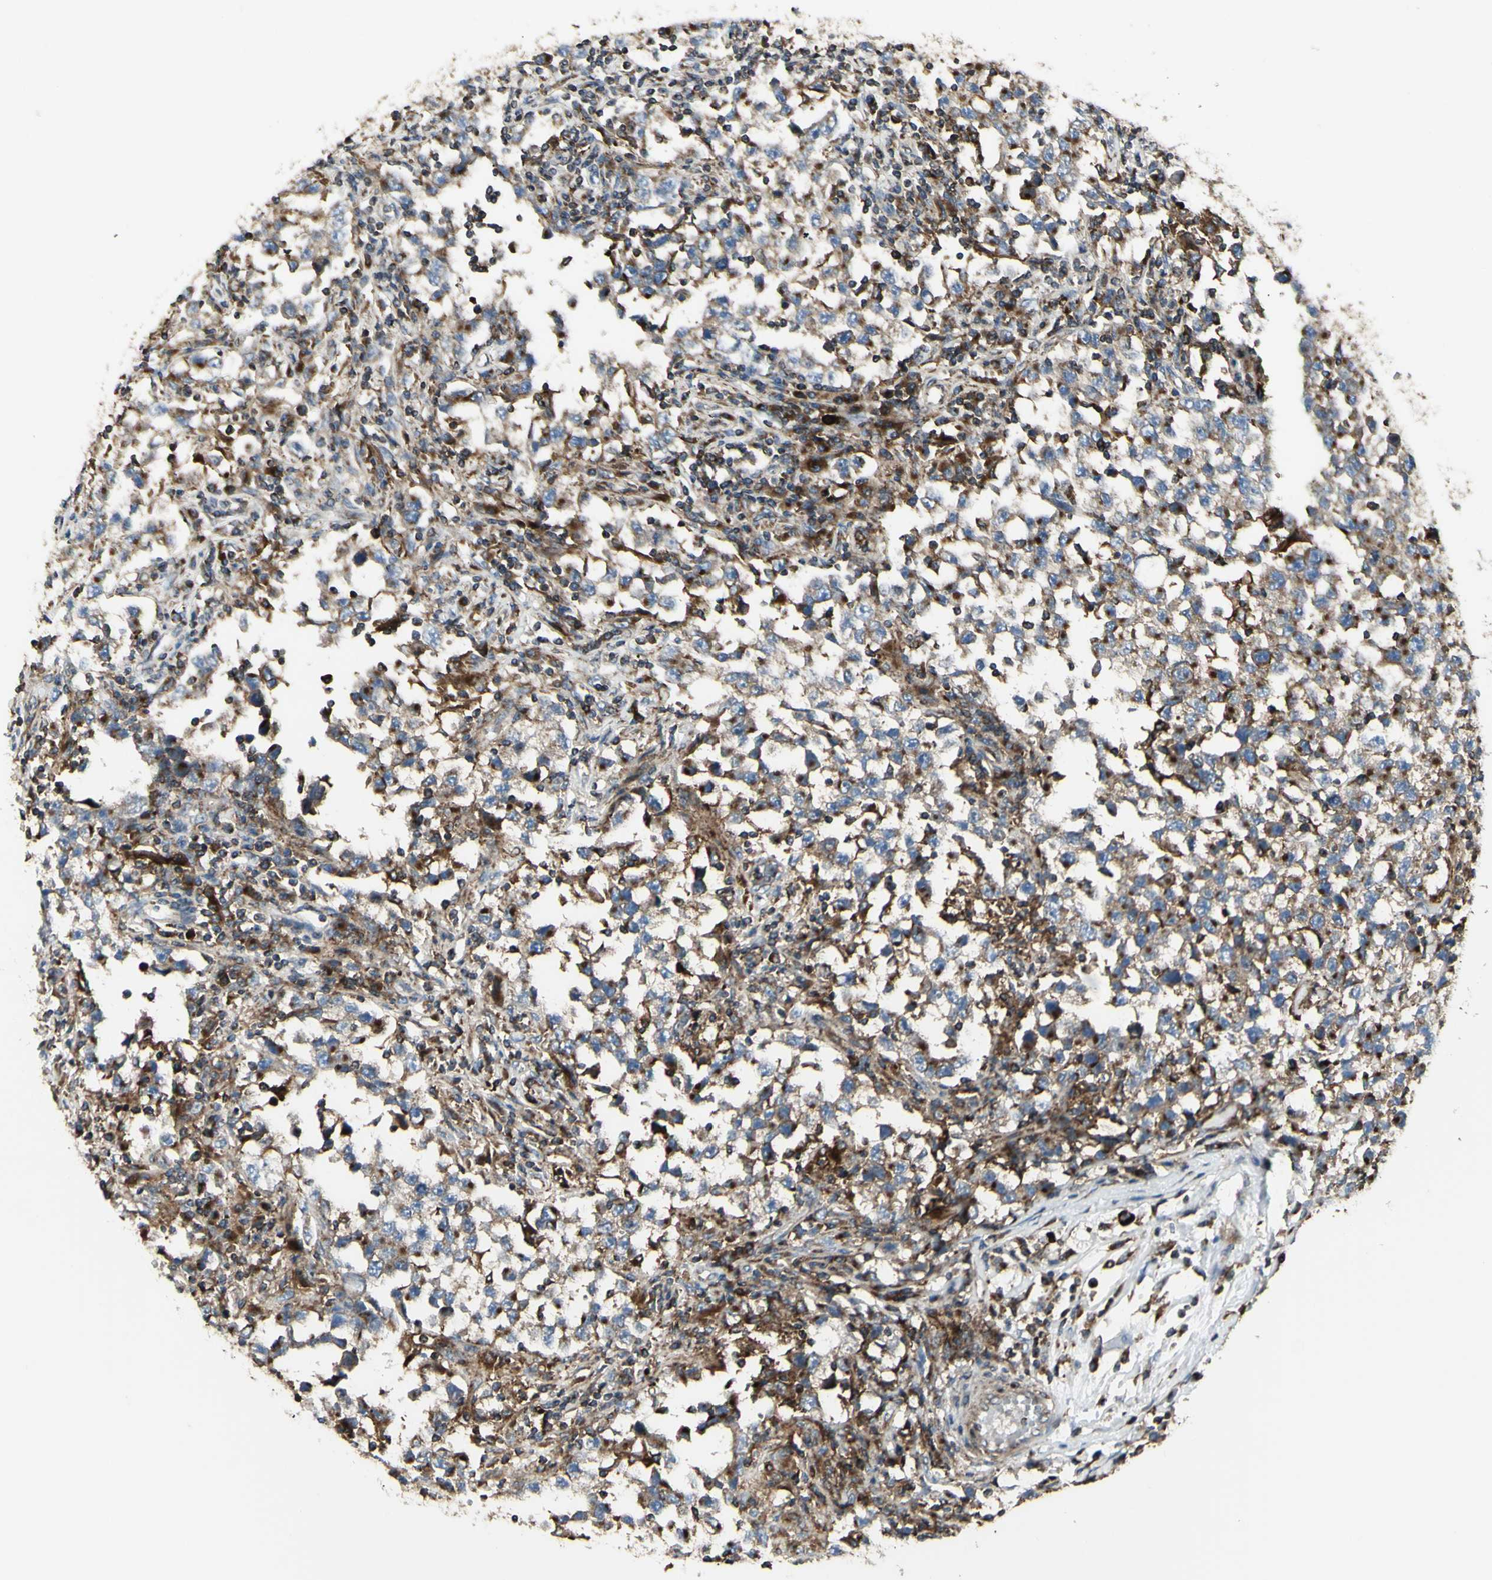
{"staining": {"intensity": "moderate", "quantity": ">75%", "location": "cytoplasmic/membranous"}, "tissue": "testis cancer", "cell_type": "Tumor cells", "image_type": "cancer", "snomed": [{"axis": "morphology", "description": "Carcinoma, Embryonal, NOS"}, {"axis": "topography", "description": "Testis"}], "caption": "Immunohistochemical staining of embryonal carcinoma (testis) displays moderate cytoplasmic/membranous protein staining in about >75% of tumor cells. (DAB (3,3'-diaminobenzidine) IHC, brown staining for protein, blue staining for nuclei).", "gene": "NAPA", "patient": {"sex": "male", "age": 21}}